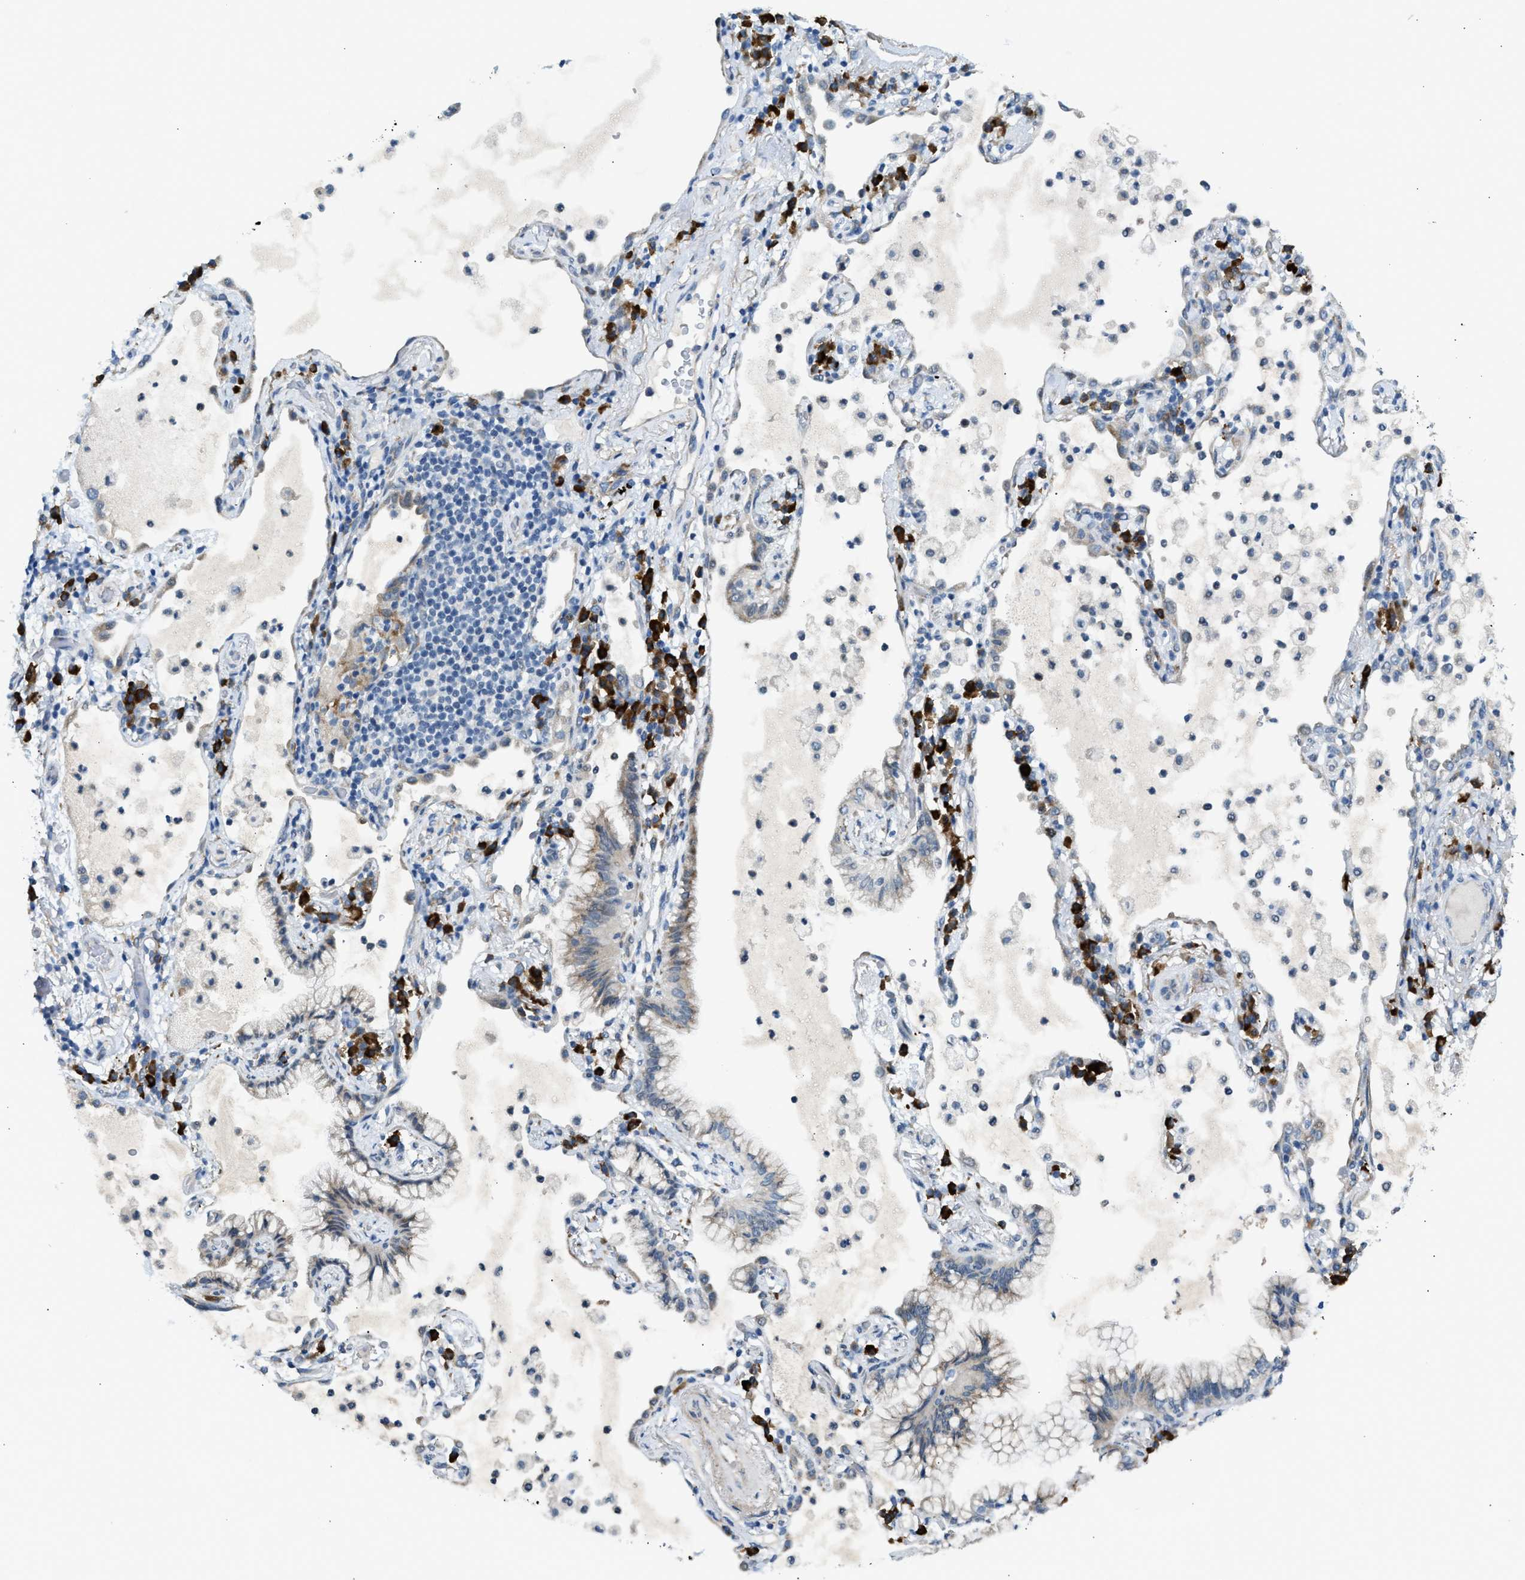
{"staining": {"intensity": "moderate", "quantity": "<25%", "location": "cytoplasmic/membranous"}, "tissue": "lung cancer", "cell_type": "Tumor cells", "image_type": "cancer", "snomed": [{"axis": "morphology", "description": "Adenocarcinoma, NOS"}, {"axis": "topography", "description": "Lung"}], "caption": "Immunohistochemistry (IHC) image of lung adenocarcinoma stained for a protein (brown), which displays low levels of moderate cytoplasmic/membranous staining in approximately <25% of tumor cells.", "gene": "KCNC2", "patient": {"sex": "female", "age": 70}}